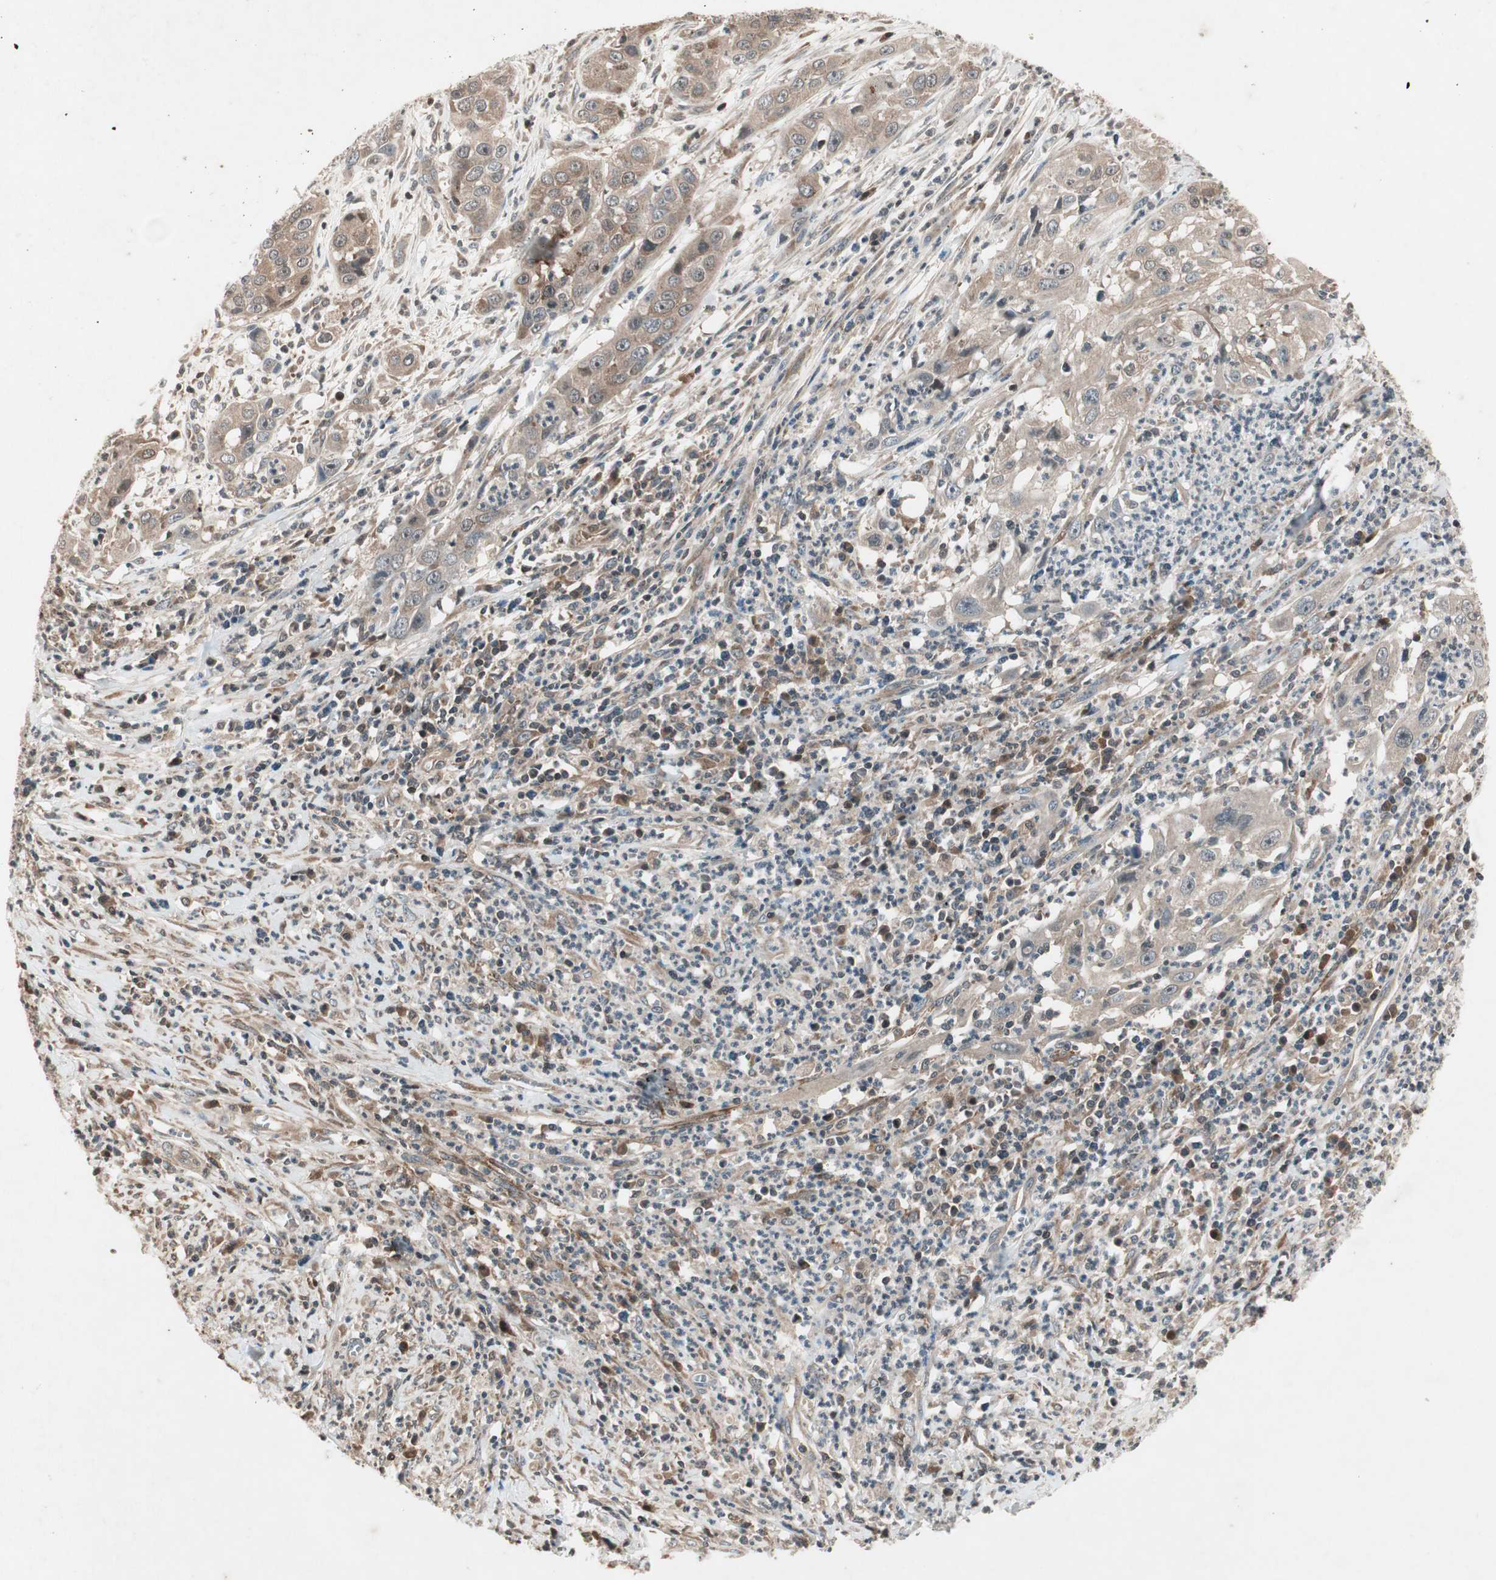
{"staining": {"intensity": "weak", "quantity": "<25%", "location": "cytoplasmic/membranous"}, "tissue": "cervical cancer", "cell_type": "Tumor cells", "image_type": "cancer", "snomed": [{"axis": "morphology", "description": "Squamous cell carcinoma, NOS"}, {"axis": "topography", "description": "Cervix"}], "caption": "Cervical cancer (squamous cell carcinoma) was stained to show a protein in brown. There is no significant positivity in tumor cells.", "gene": "IRS1", "patient": {"sex": "female", "age": 32}}